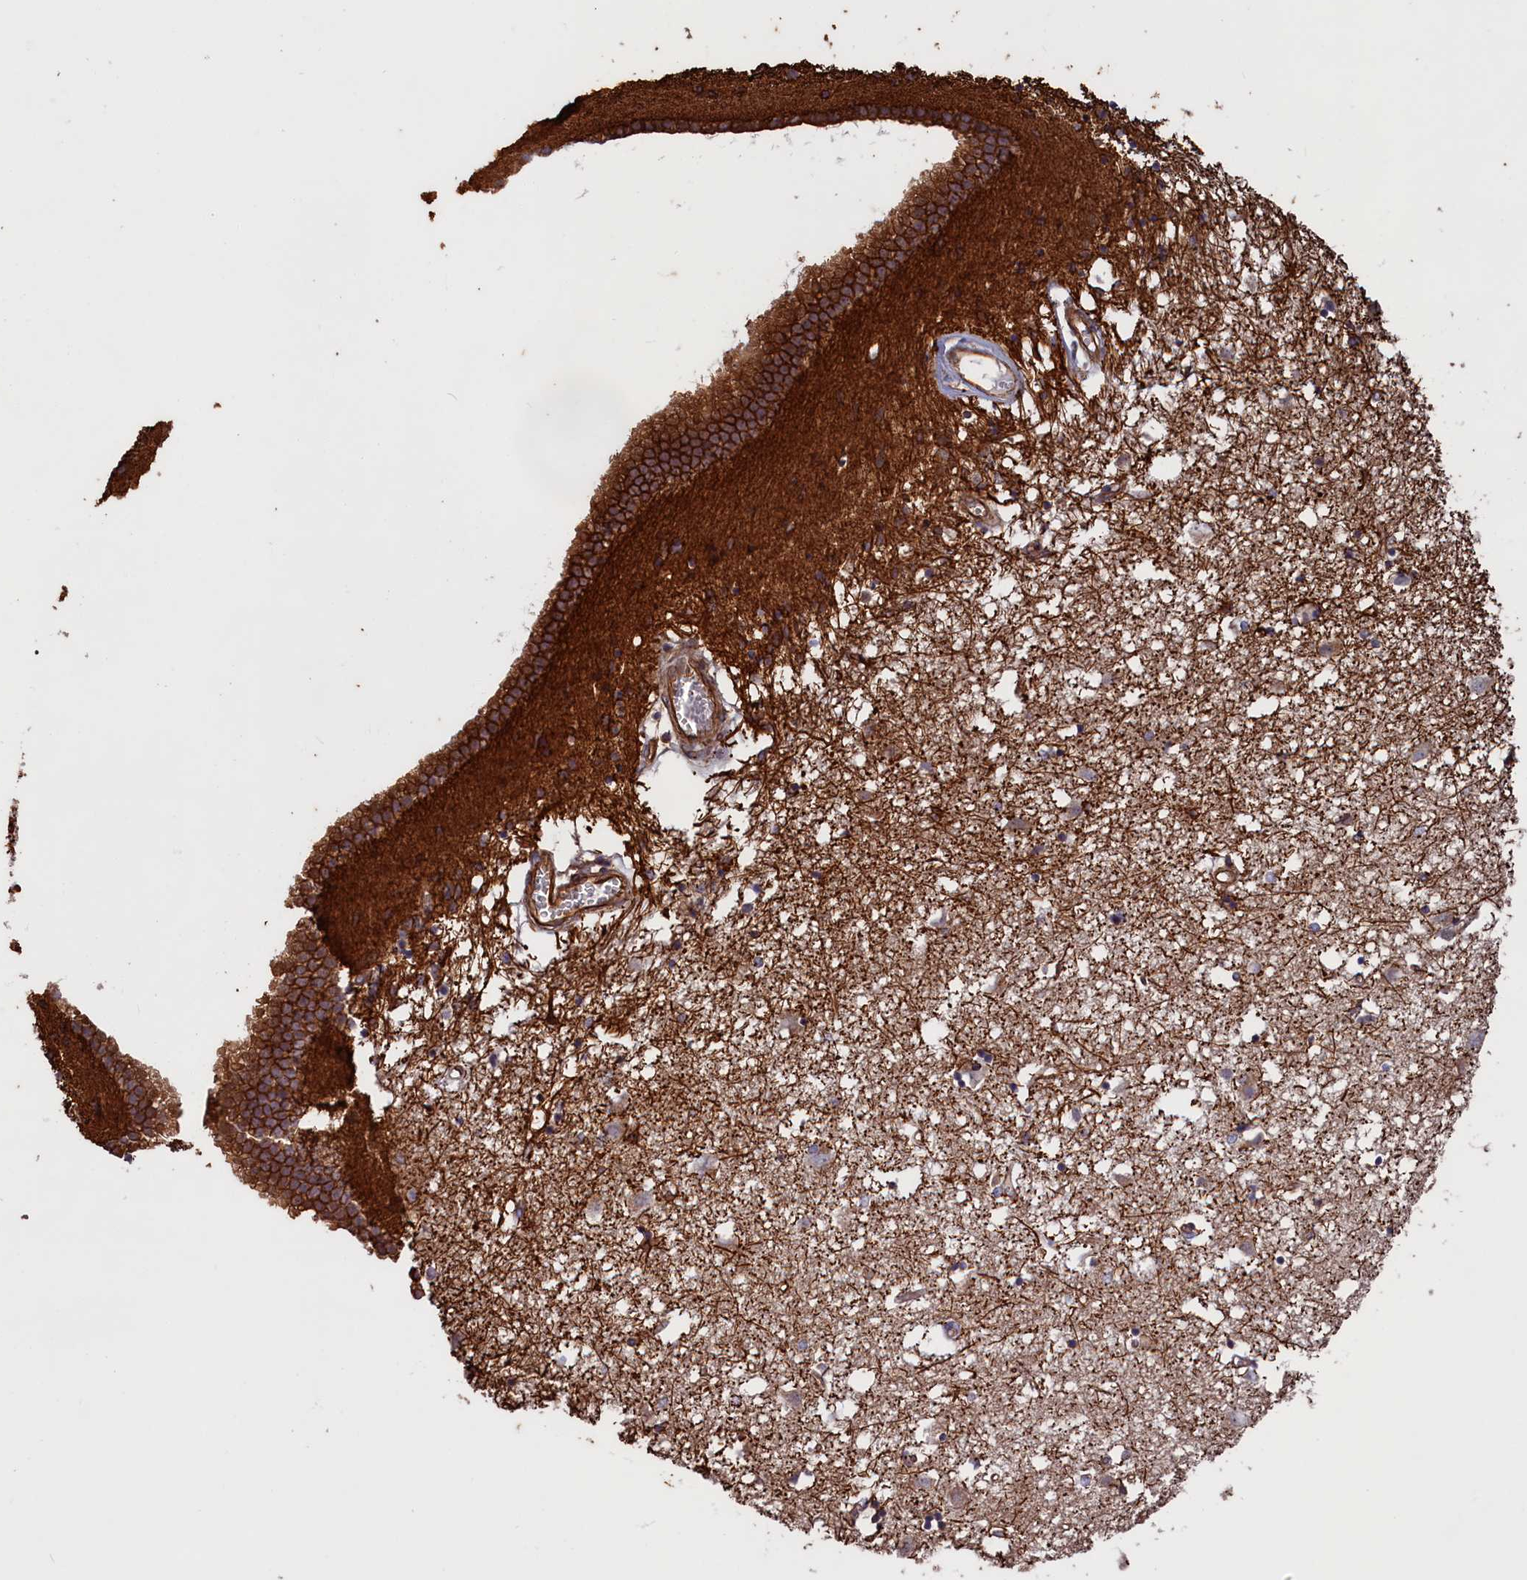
{"staining": {"intensity": "strong", "quantity": "<25%", "location": "cytoplasmic/membranous"}, "tissue": "caudate", "cell_type": "Glial cells", "image_type": "normal", "snomed": [{"axis": "morphology", "description": "Normal tissue, NOS"}, {"axis": "topography", "description": "Lateral ventricle wall"}], "caption": "Approximately <25% of glial cells in normal human caudate demonstrate strong cytoplasmic/membranous protein positivity as visualized by brown immunohistochemical staining.", "gene": "CCDC124", "patient": {"sex": "male", "age": 70}}